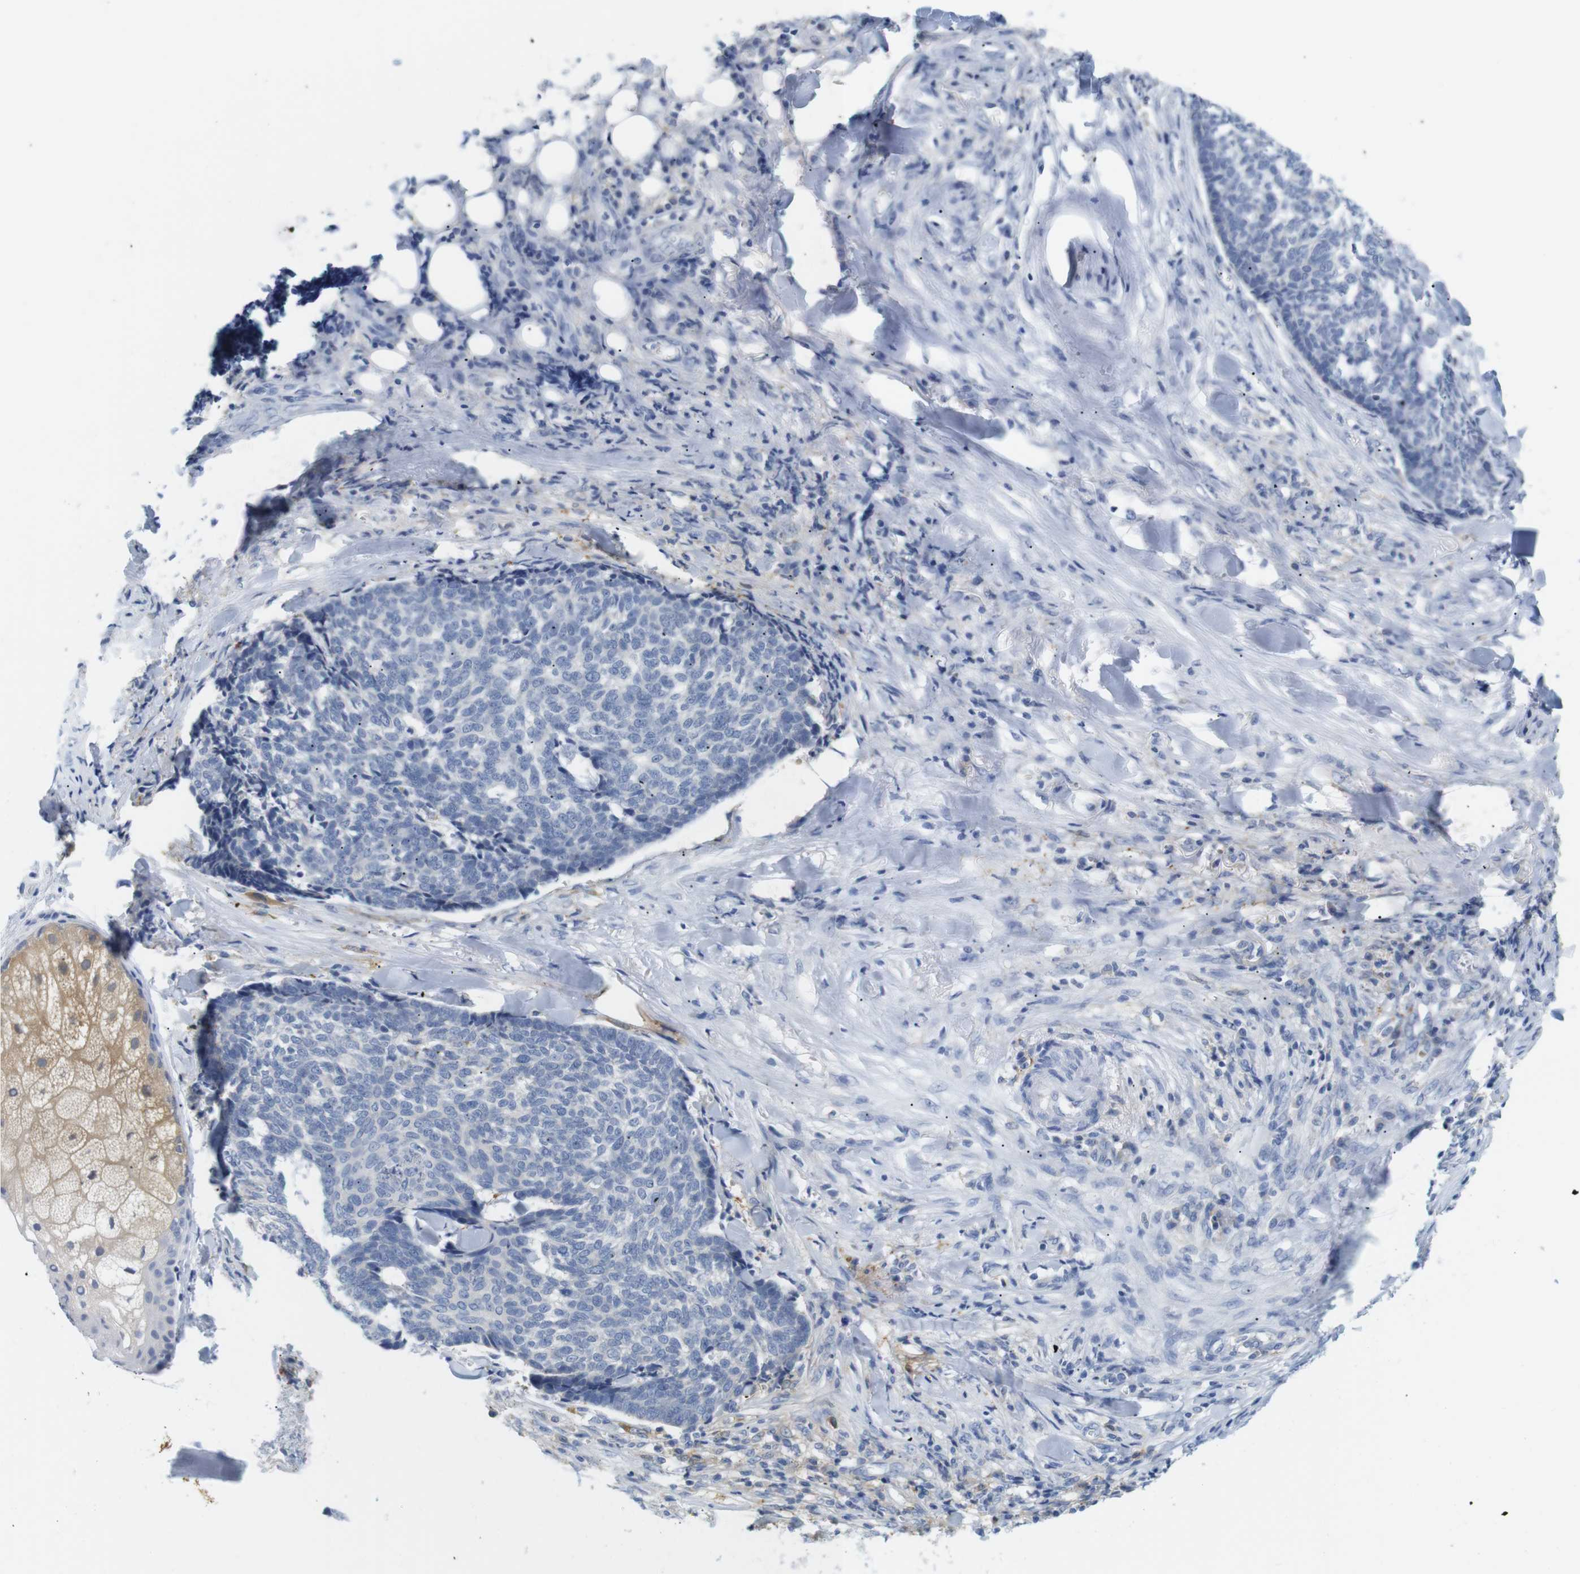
{"staining": {"intensity": "negative", "quantity": "none", "location": "none"}, "tissue": "skin cancer", "cell_type": "Tumor cells", "image_type": "cancer", "snomed": [{"axis": "morphology", "description": "Basal cell carcinoma"}, {"axis": "topography", "description": "Skin"}], "caption": "Tumor cells are negative for brown protein staining in skin cancer (basal cell carcinoma).", "gene": "NEBL", "patient": {"sex": "male", "age": 84}}